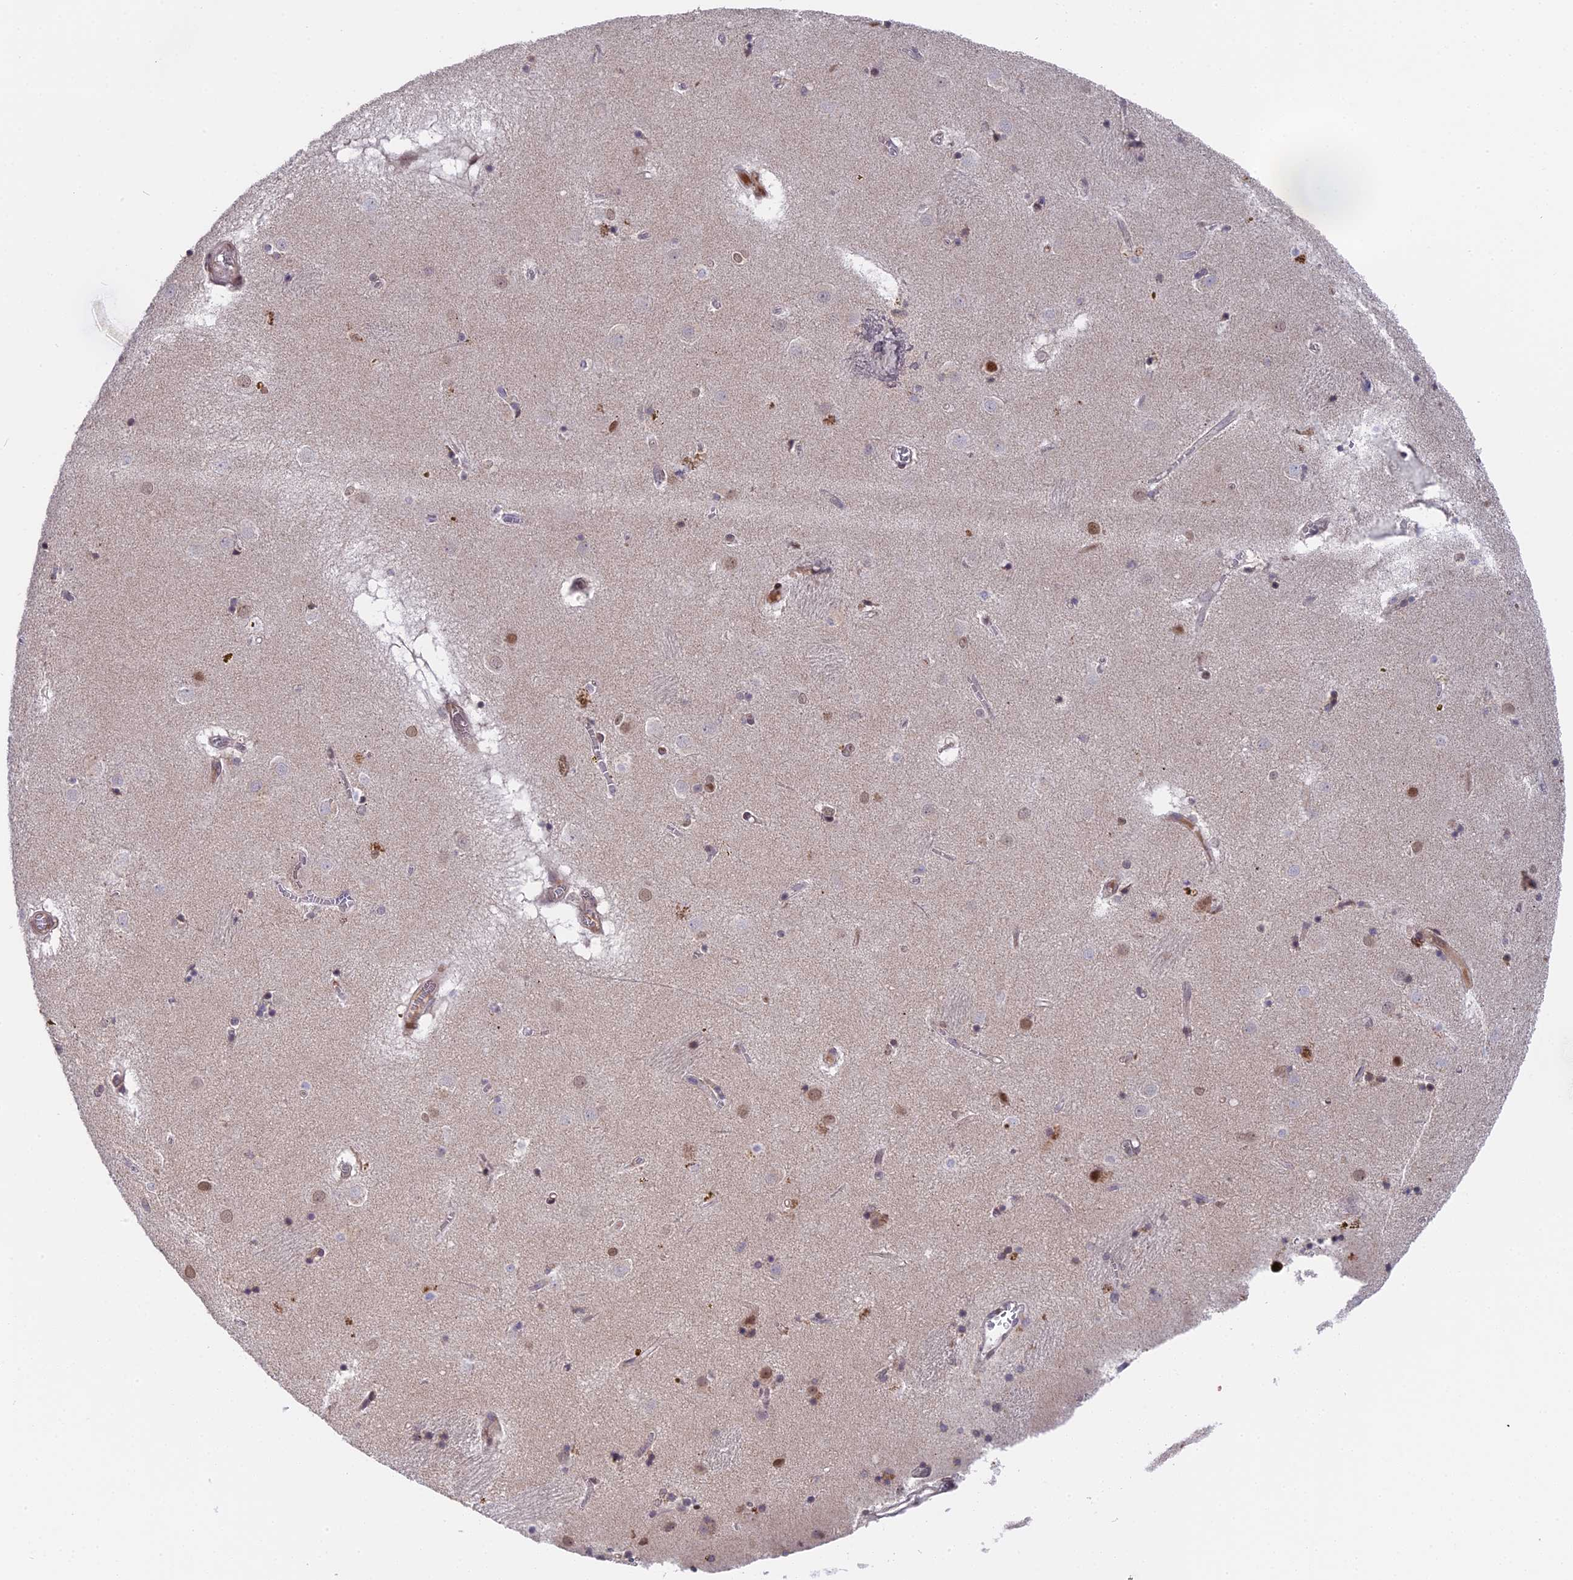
{"staining": {"intensity": "negative", "quantity": "none", "location": "none"}, "tissue": "caudate", "cell_type": "Glial cells", "image_type": "normal", "snomed": [{"axis": "morphology", "description": "Normal tissue, NOS"}, {"axis": "topography", "description": "Lateral ventricle wall"}], "caption": "DAB (3,3'-diaminobenzidine) immunohistochemical staining of benign human caudate shows no significant staining in glial cells. Brightfield microscopy of immunohistochemistry (IHC) stained with DAB (3,3'-diaminobenzidine) (brown) and hematoxylin (blue), captured at high magnification.", "gene": "PYGO1", "patient": {"sex": "male", "age": 70}}